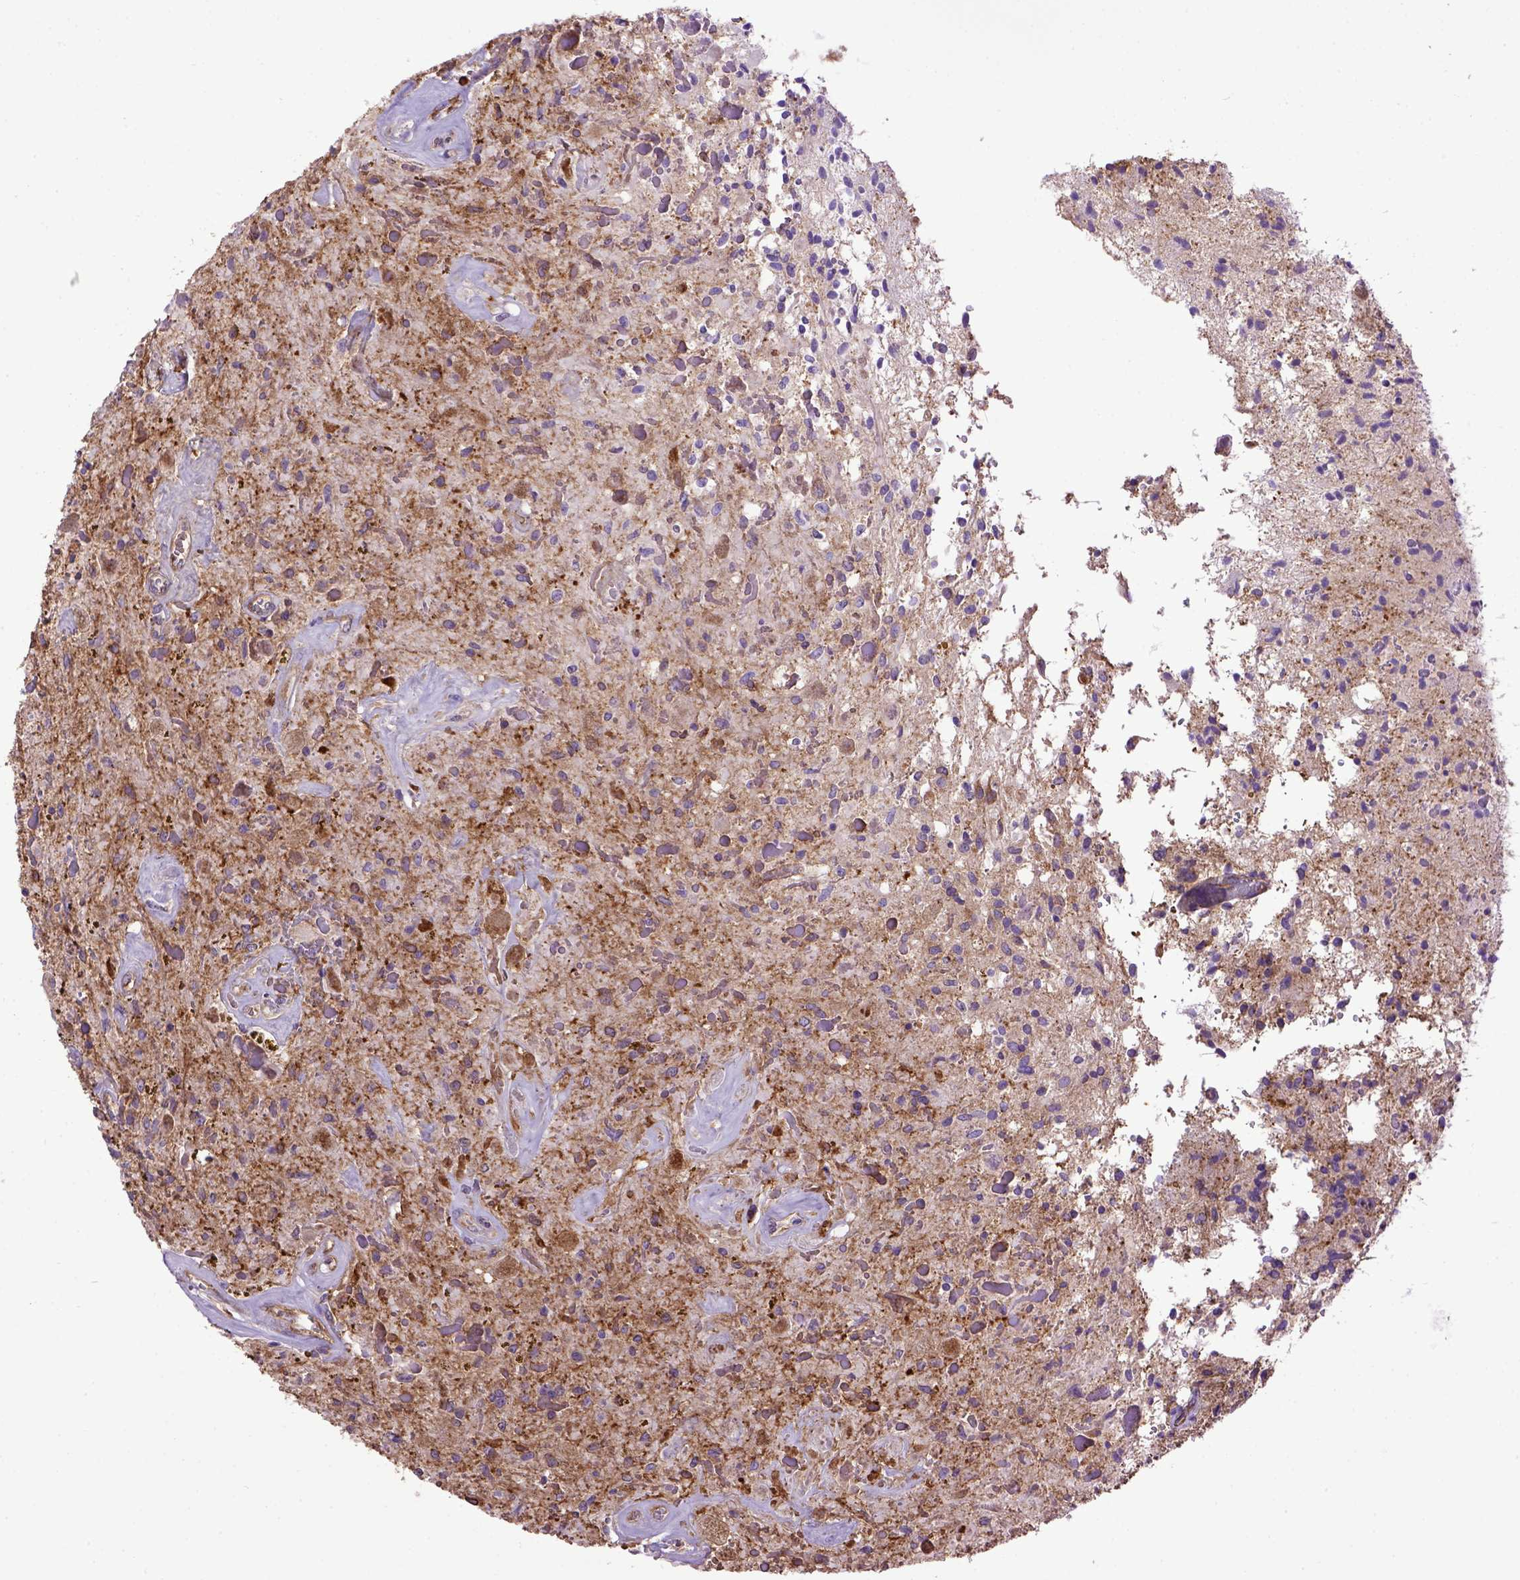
{"staining": {"intensity": "weak", "quantity": "25%-75%", "location": "cytoplasmic/membranous"}, "tissue": "glioma", "cell_type": "Tumor cells", "image_type": "cancer", "snomed": [{"axis": "morphology", "description": "Glioma, malignant, Low grade"}, {"axis": "topography", "description": "Cerebellum"}], "caption": "Brown immunohistochemical staining in glioma demonstrates weak cytoplasmic/membranous expression in about 25%-75% of tumor cells.", "gene": "MVP", "patient": {"sex": "female", "age": 14}}